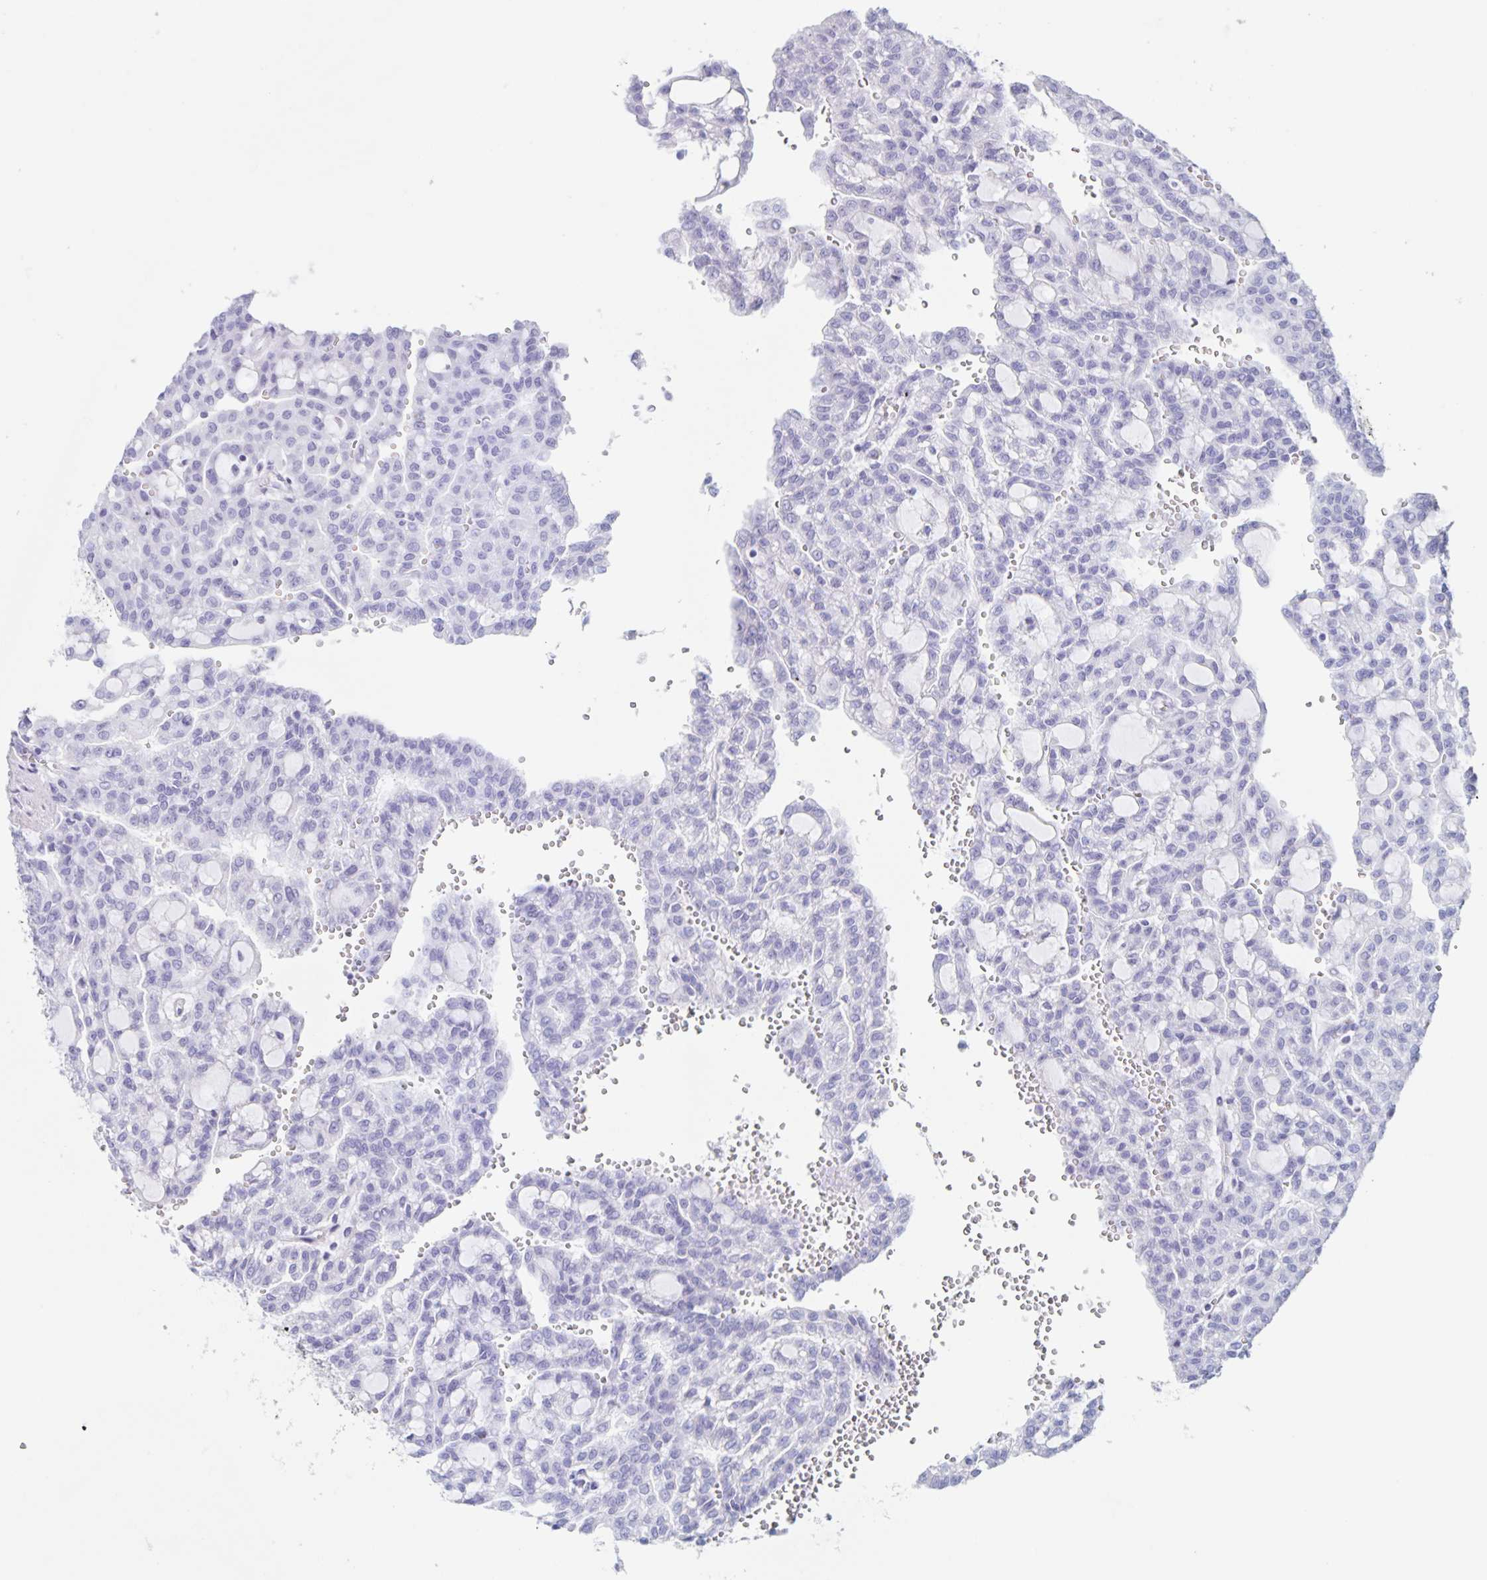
{"staining": {"intensity": "negative", "quantity": "none", "location": "none"}, "tissue": "renal cancer", "cell_type": "Tumor cells", "image_type": "cancer", "snomed": [{"axis": "morphology", "description": "Adenocarcinoma, NOS"}, {"axis": "topography", "description": "Kidney"}], "caption": "The image exhibits no significant staining in tumor cells of renal cancer (adenocarcinoma).", "gene": "C12orf56", "patient": {"sex": "male", "age": 63}}